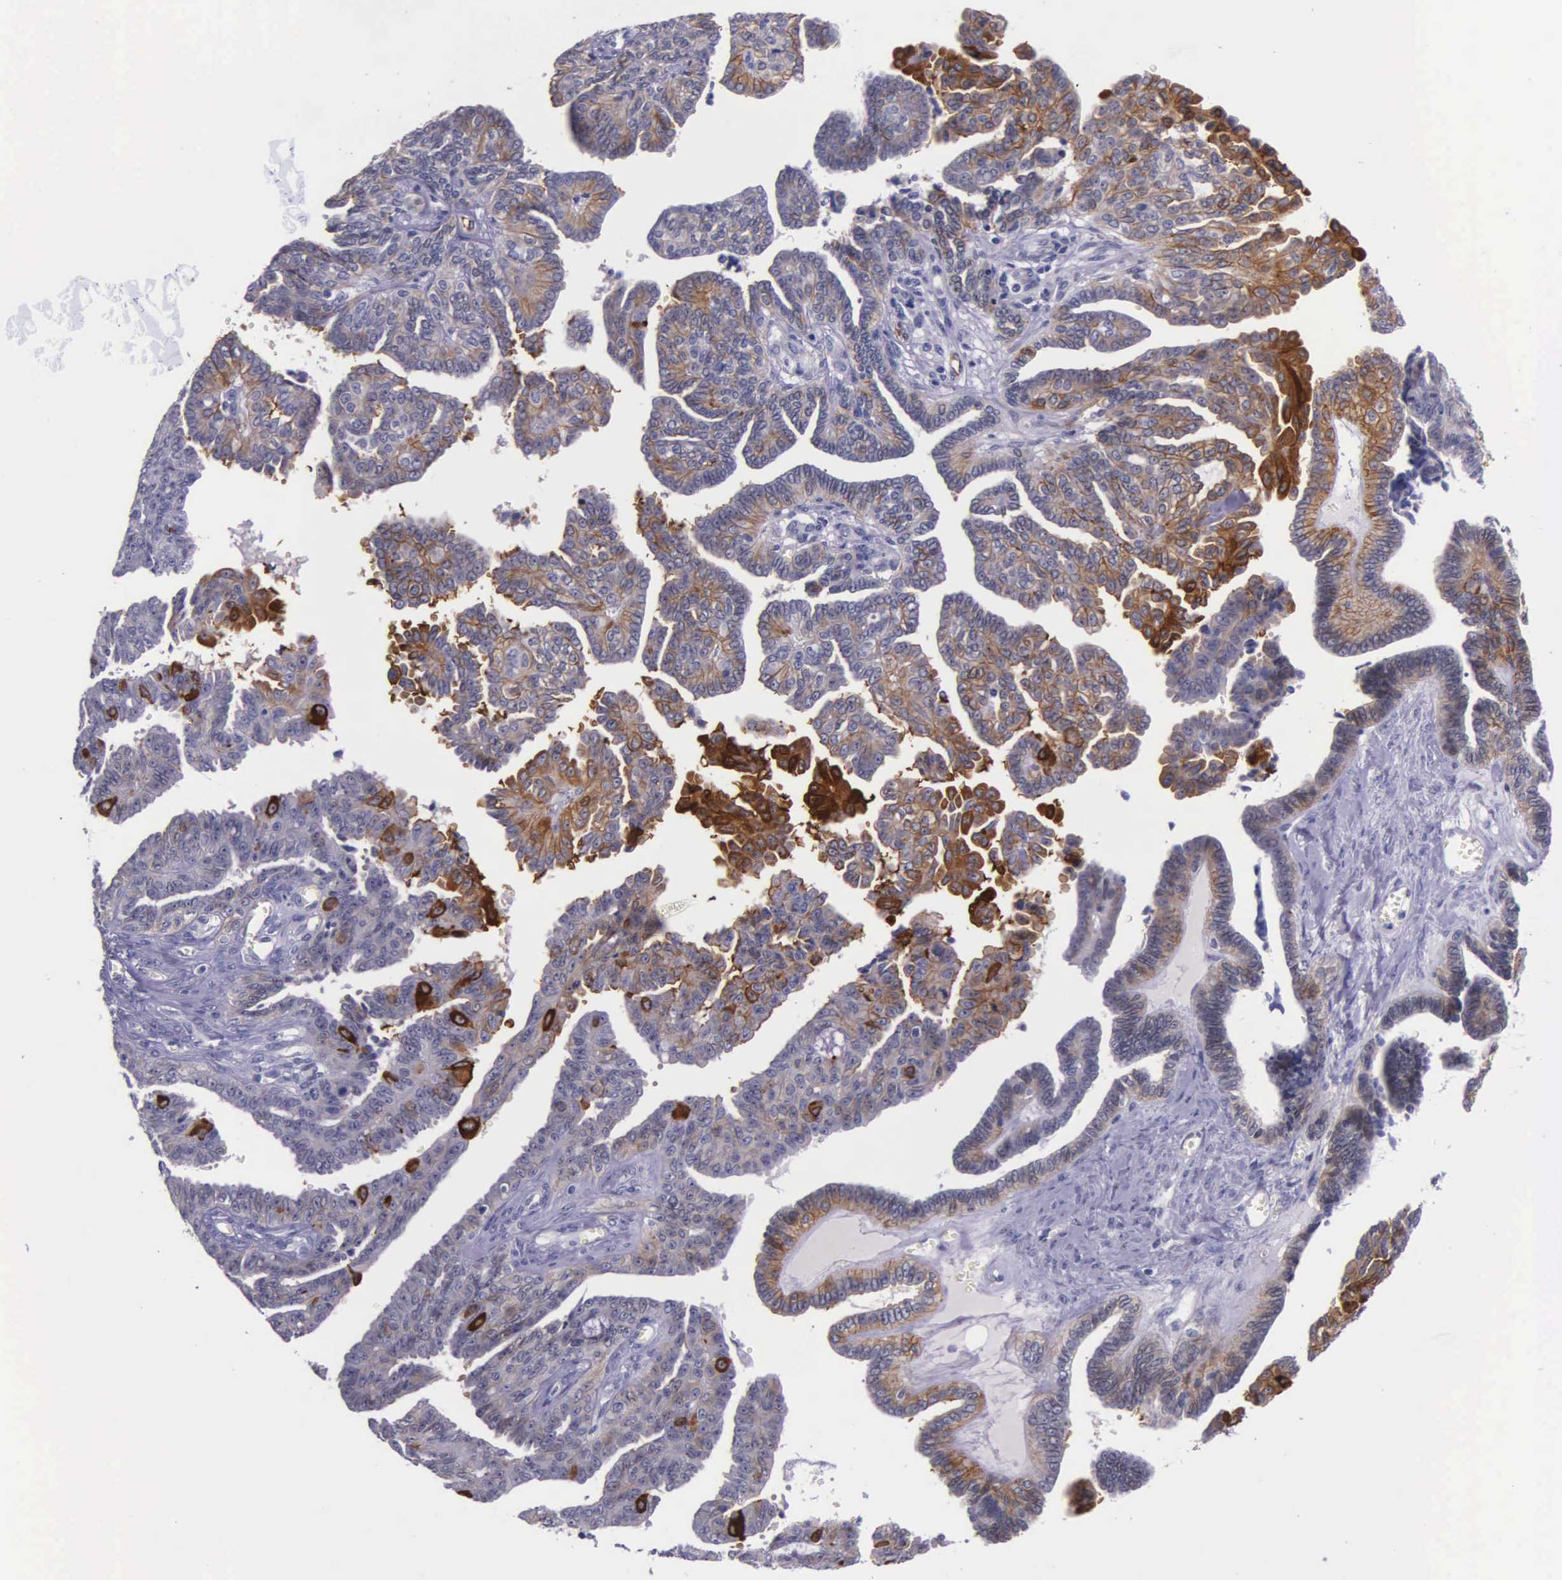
{"staining": {"intensity": "moderate", "quantity": "25%-75%", "location": "cytoplasmic/membranous"}, "tissue": "ovarian cancer", "cell_type": "Tumor cells", "image_type": "cancer", "snomed": [{"axis": "morphology", "description": "Cystadenocarcinoma, serous, NOS"}, {"axis": "topography", "description": "Ovary"}], "caption": "Immunohistochemistry (IHC) of human ovarian cancer (serous cystadenocarcinoma) reveals medium levels of moderate cytoplasmic/membranous positivity in approximately 25%-75% of tumor cells.", "gene": "AHNAK2", "patient": {"sex": "female", "age": 71}}